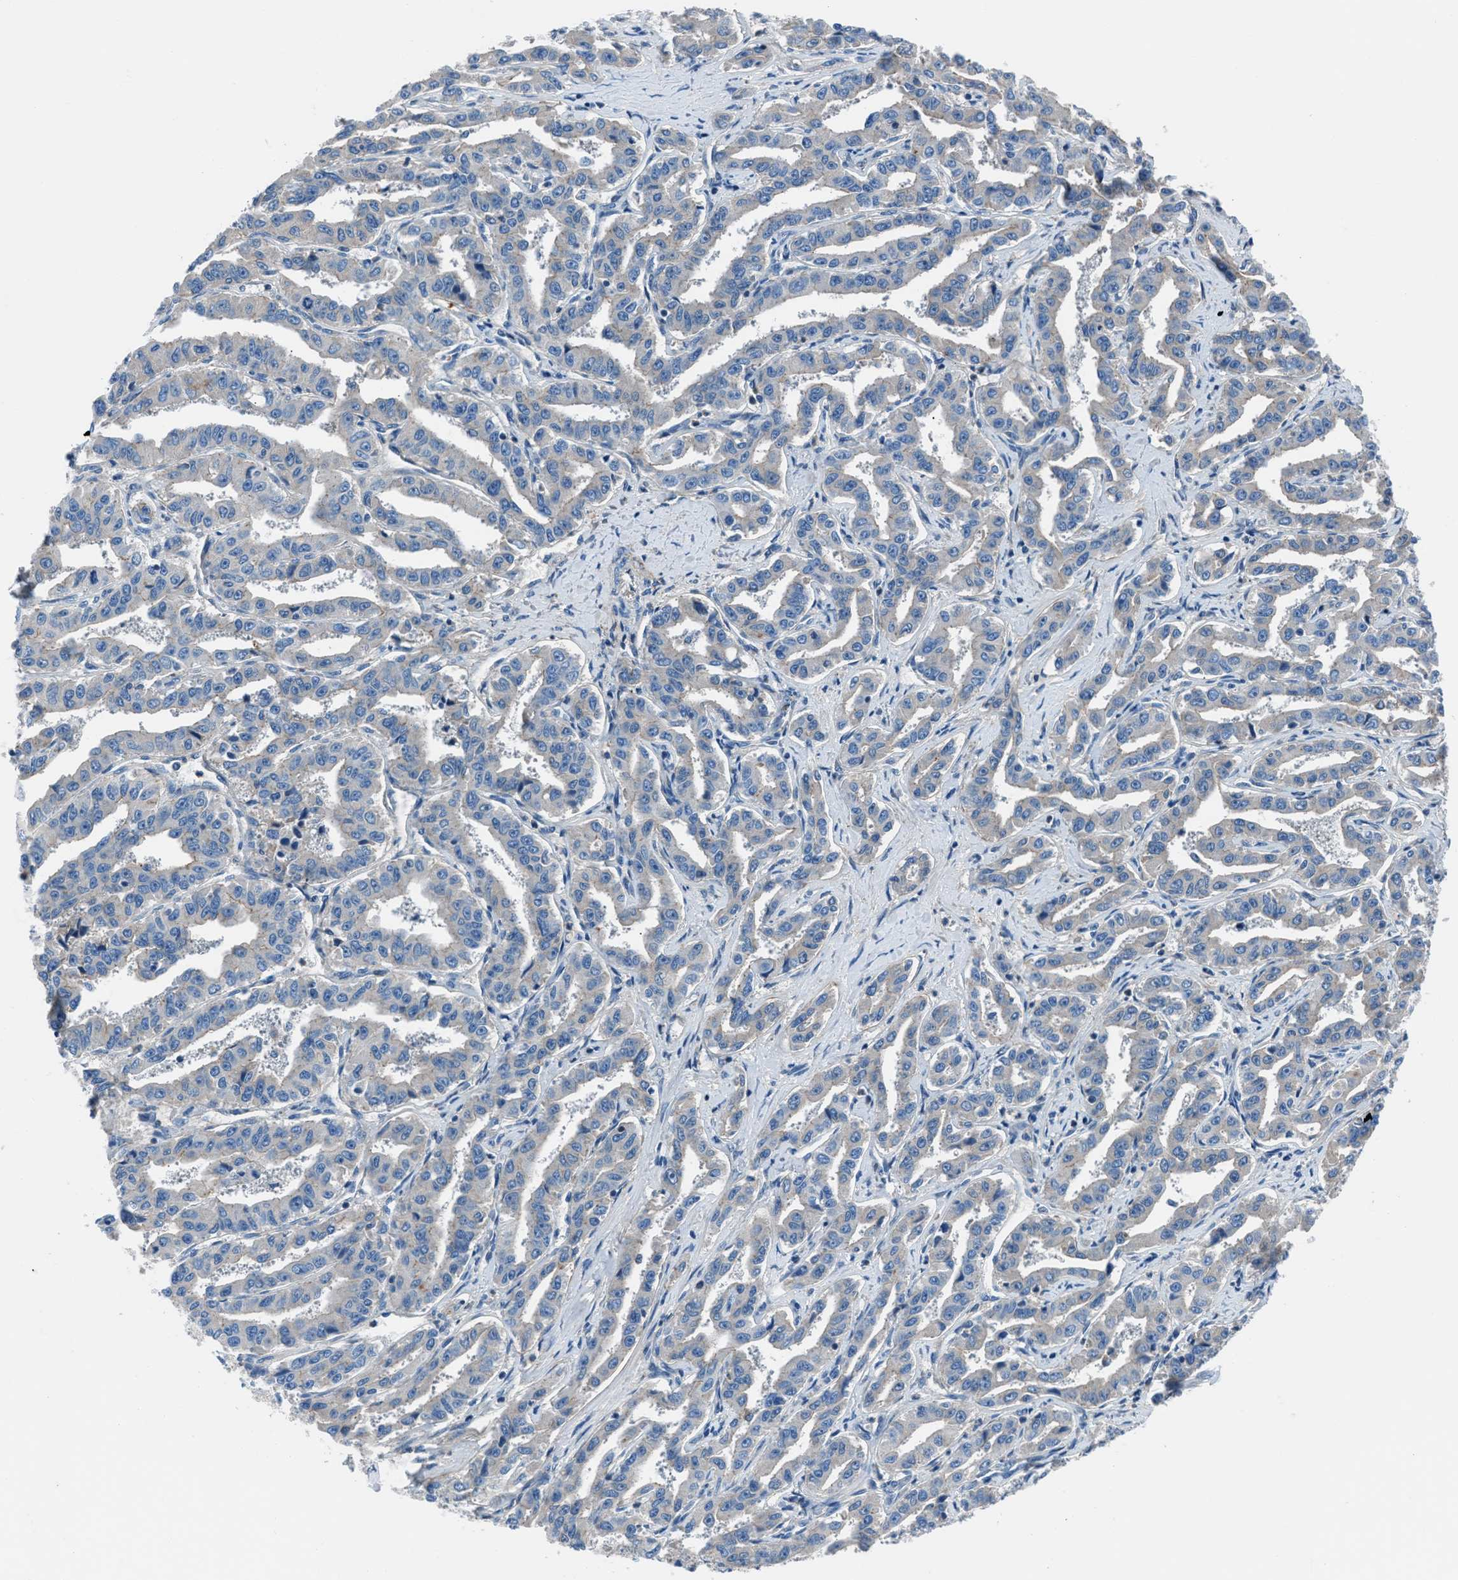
{"staining": {"intensity": "negative", "quantity": "none", "location": "none"}, "tissue": "liver cancer", "cell_type": "Tumor cells", "image_type": "cancer", "snomed": [{"axis": "morphology", "description": "Cholangiocarcinoma"}, {"axis": "topography", "description": "Liver"}], "caption": "The micrograph reveals no staining of tumor cells in liver cancer.", "gene": "SLC38A6", "patient": {"sex": "male", "age": 59}}